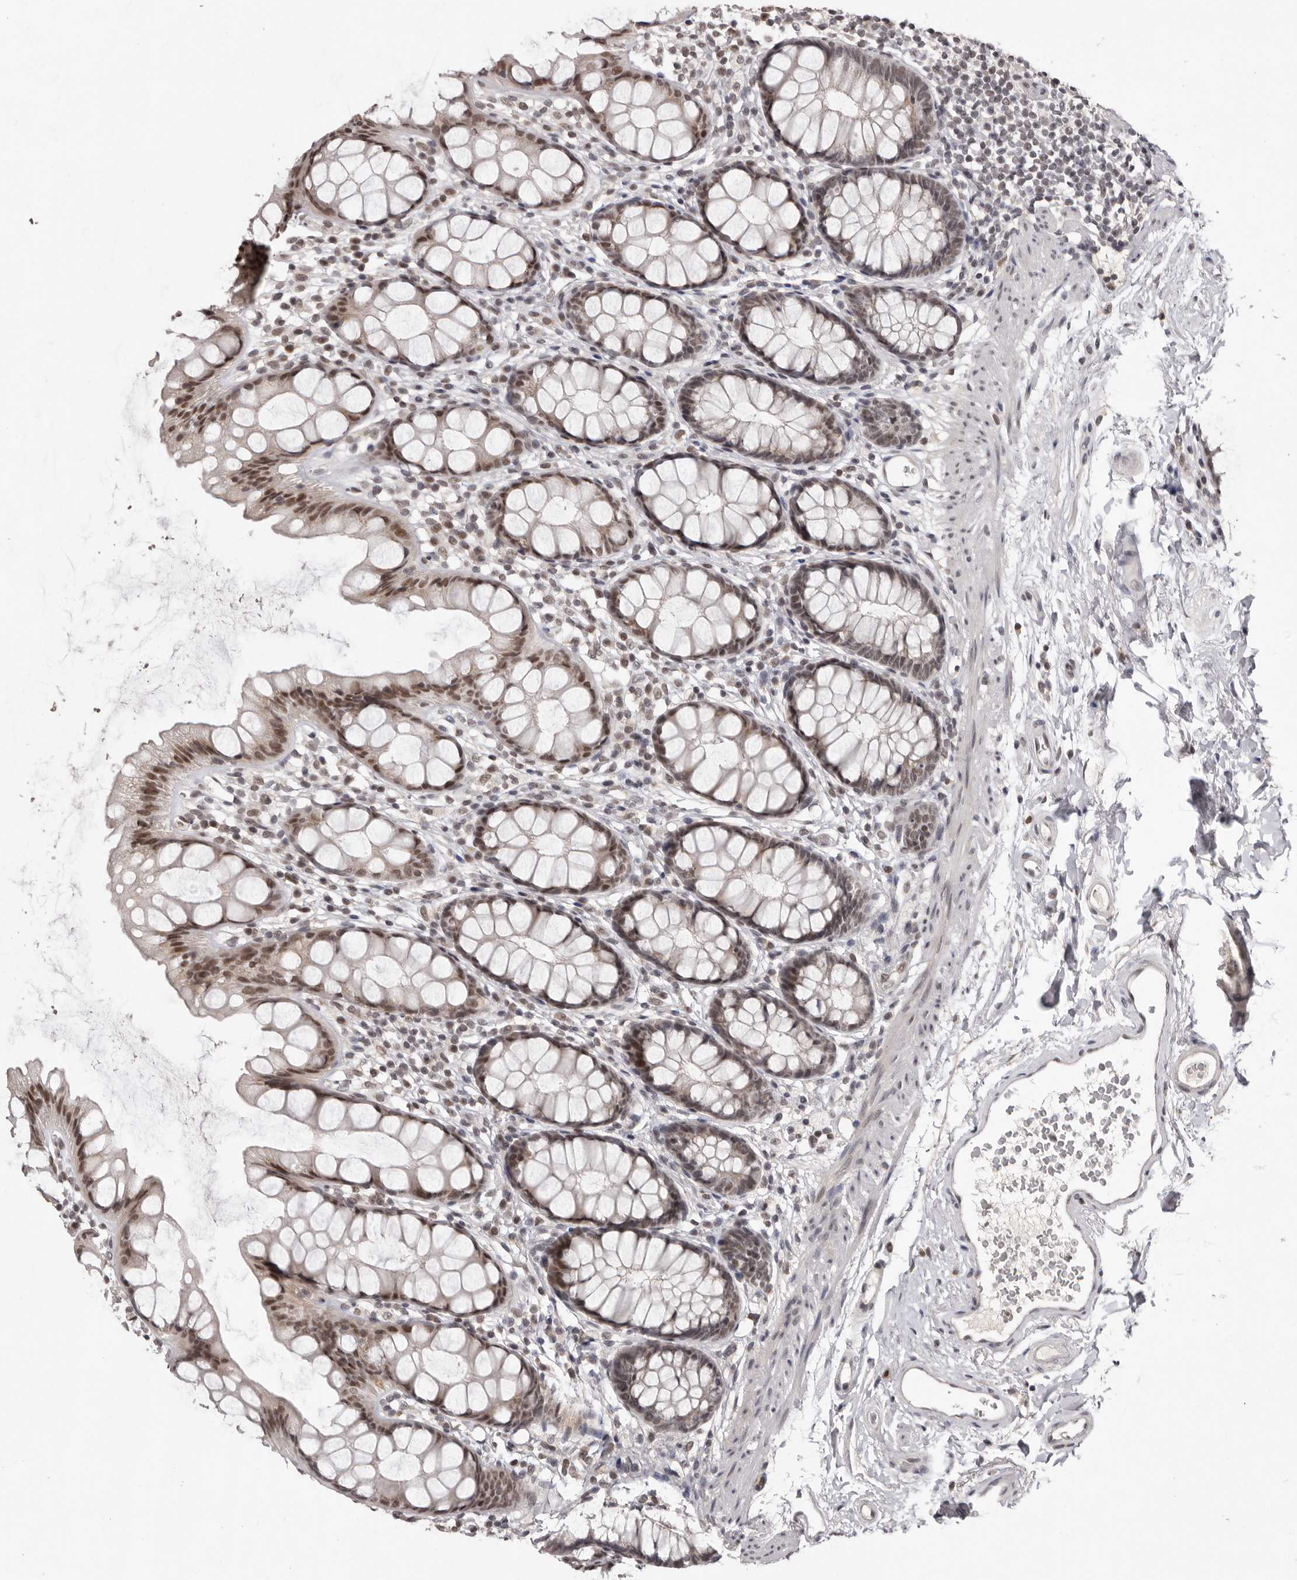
{"staining": {"intensity": "moderate", "quantity": ">75%", "location": "nuclear"}, "tissue": "rectum", "cell_type": "Glandular cells", "image_type": "normal", "snomed": [{"axis": "morphology", "description": "Normal tissue, NOS"}, {"axis": "topography", "description": "Rectum"}], "caption": "Immunohistochemistry (IHC) micrograph of normal human rectum stained for a protein (brown), which shows medium levels of moderate nuclear positivity in approximately >75% of glandular cells.", "gene": "SRCAP", "patient": {"sex": "female", "age": 65}}